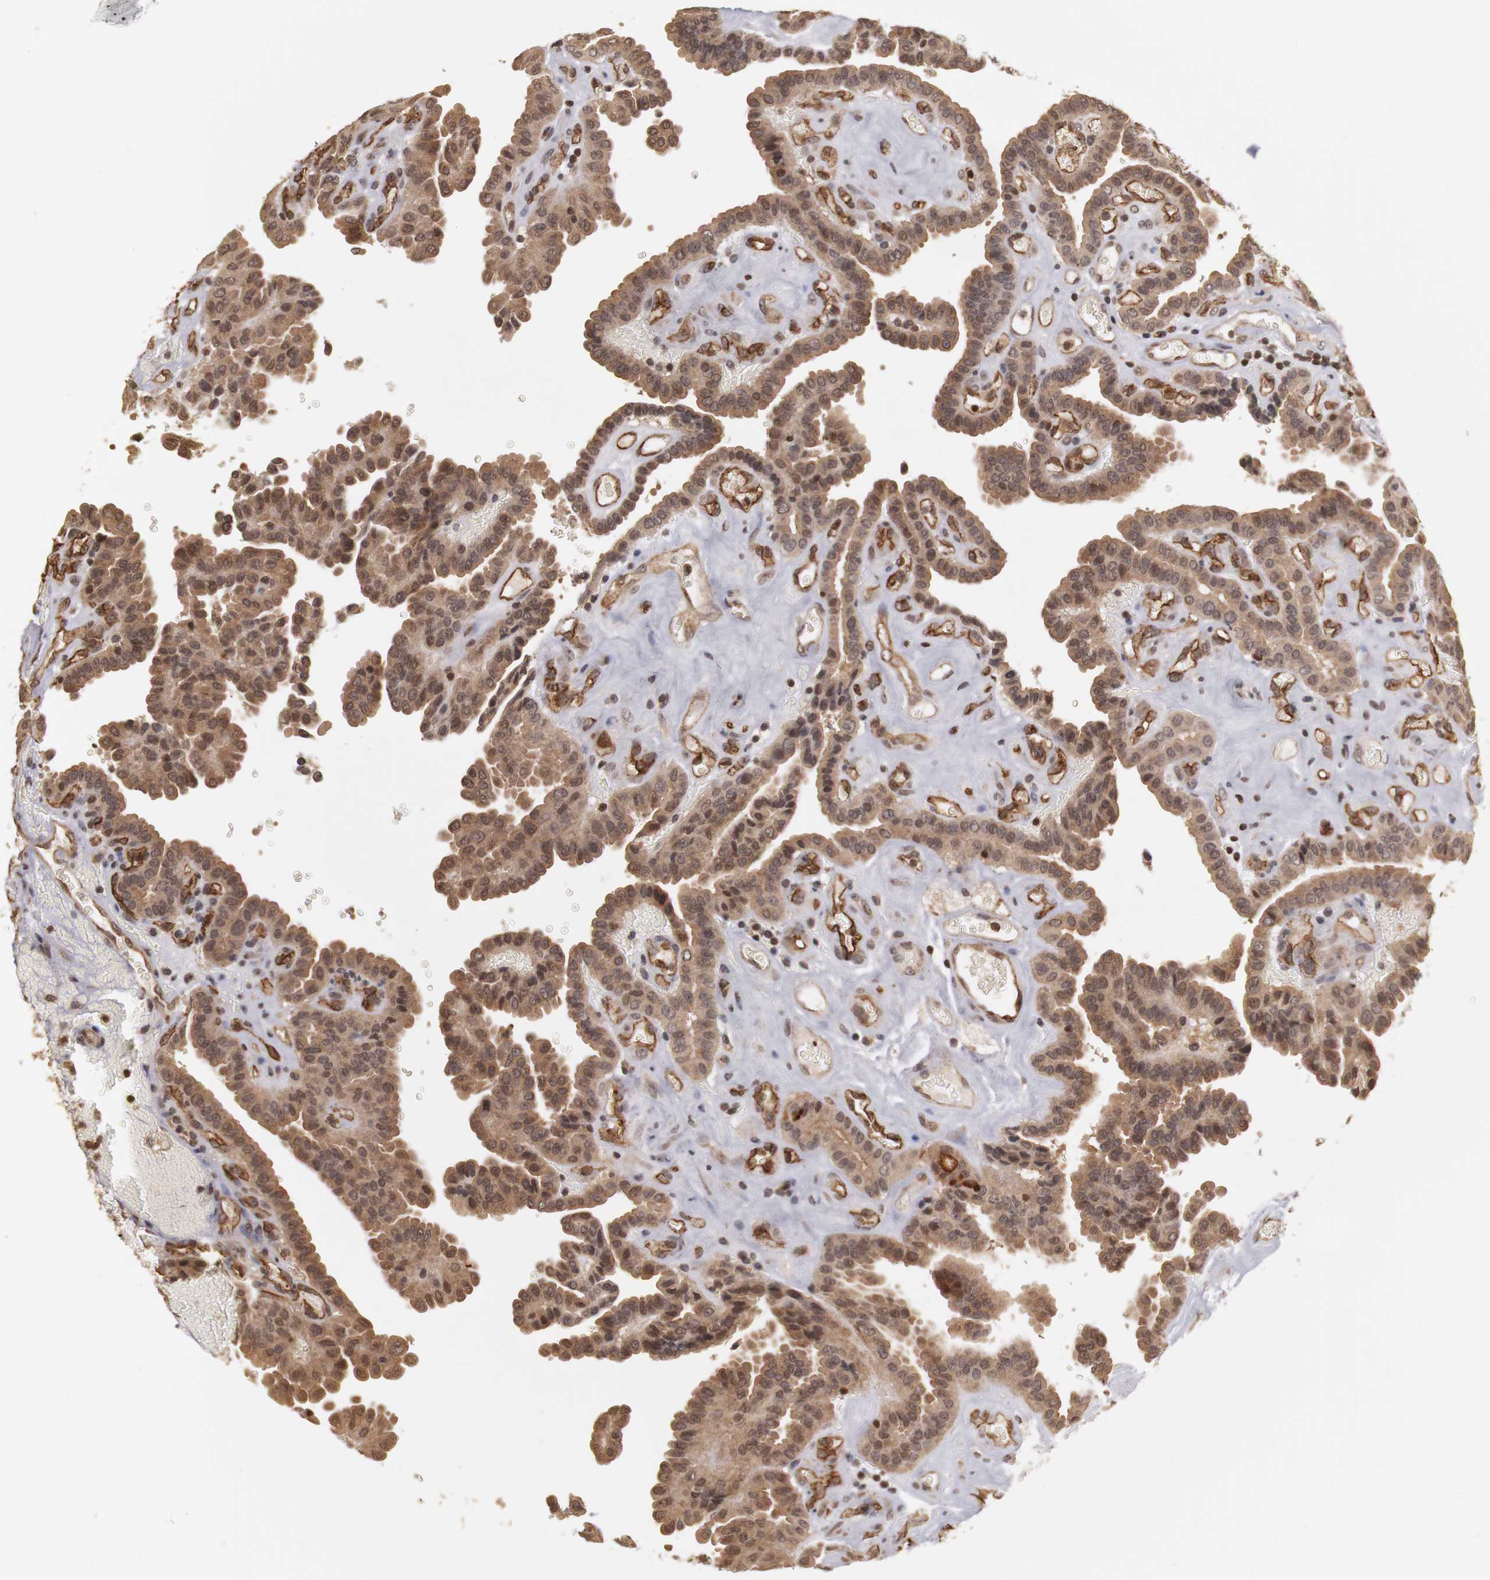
{"staining": {"intensity": "moderate", "quantity": ">75%", "location": "cytoplasmic/membranous,nuclear"}, "tissue": "thyroid cancer", "cell_type": "Tumor cells", "image_type": "cancer", "snomed": [{"axis": "morphology", "description": "Papillary adenocarcinoma, NOS"}, {"axis": "topography", "description": "Thyroid gland"}], "caption": "Tumor cells demonstrate medium levels of moderate cytoplasmic/membranous and nuclear positivity in approximately >75% of cells in human papillary adenocarcinoma (thyroid). The protein of interest is shown in brown color, while the nuclei are stained blue.", "gene": "PLEKHA1", "patient": {"sex": "male", "age": 87}}